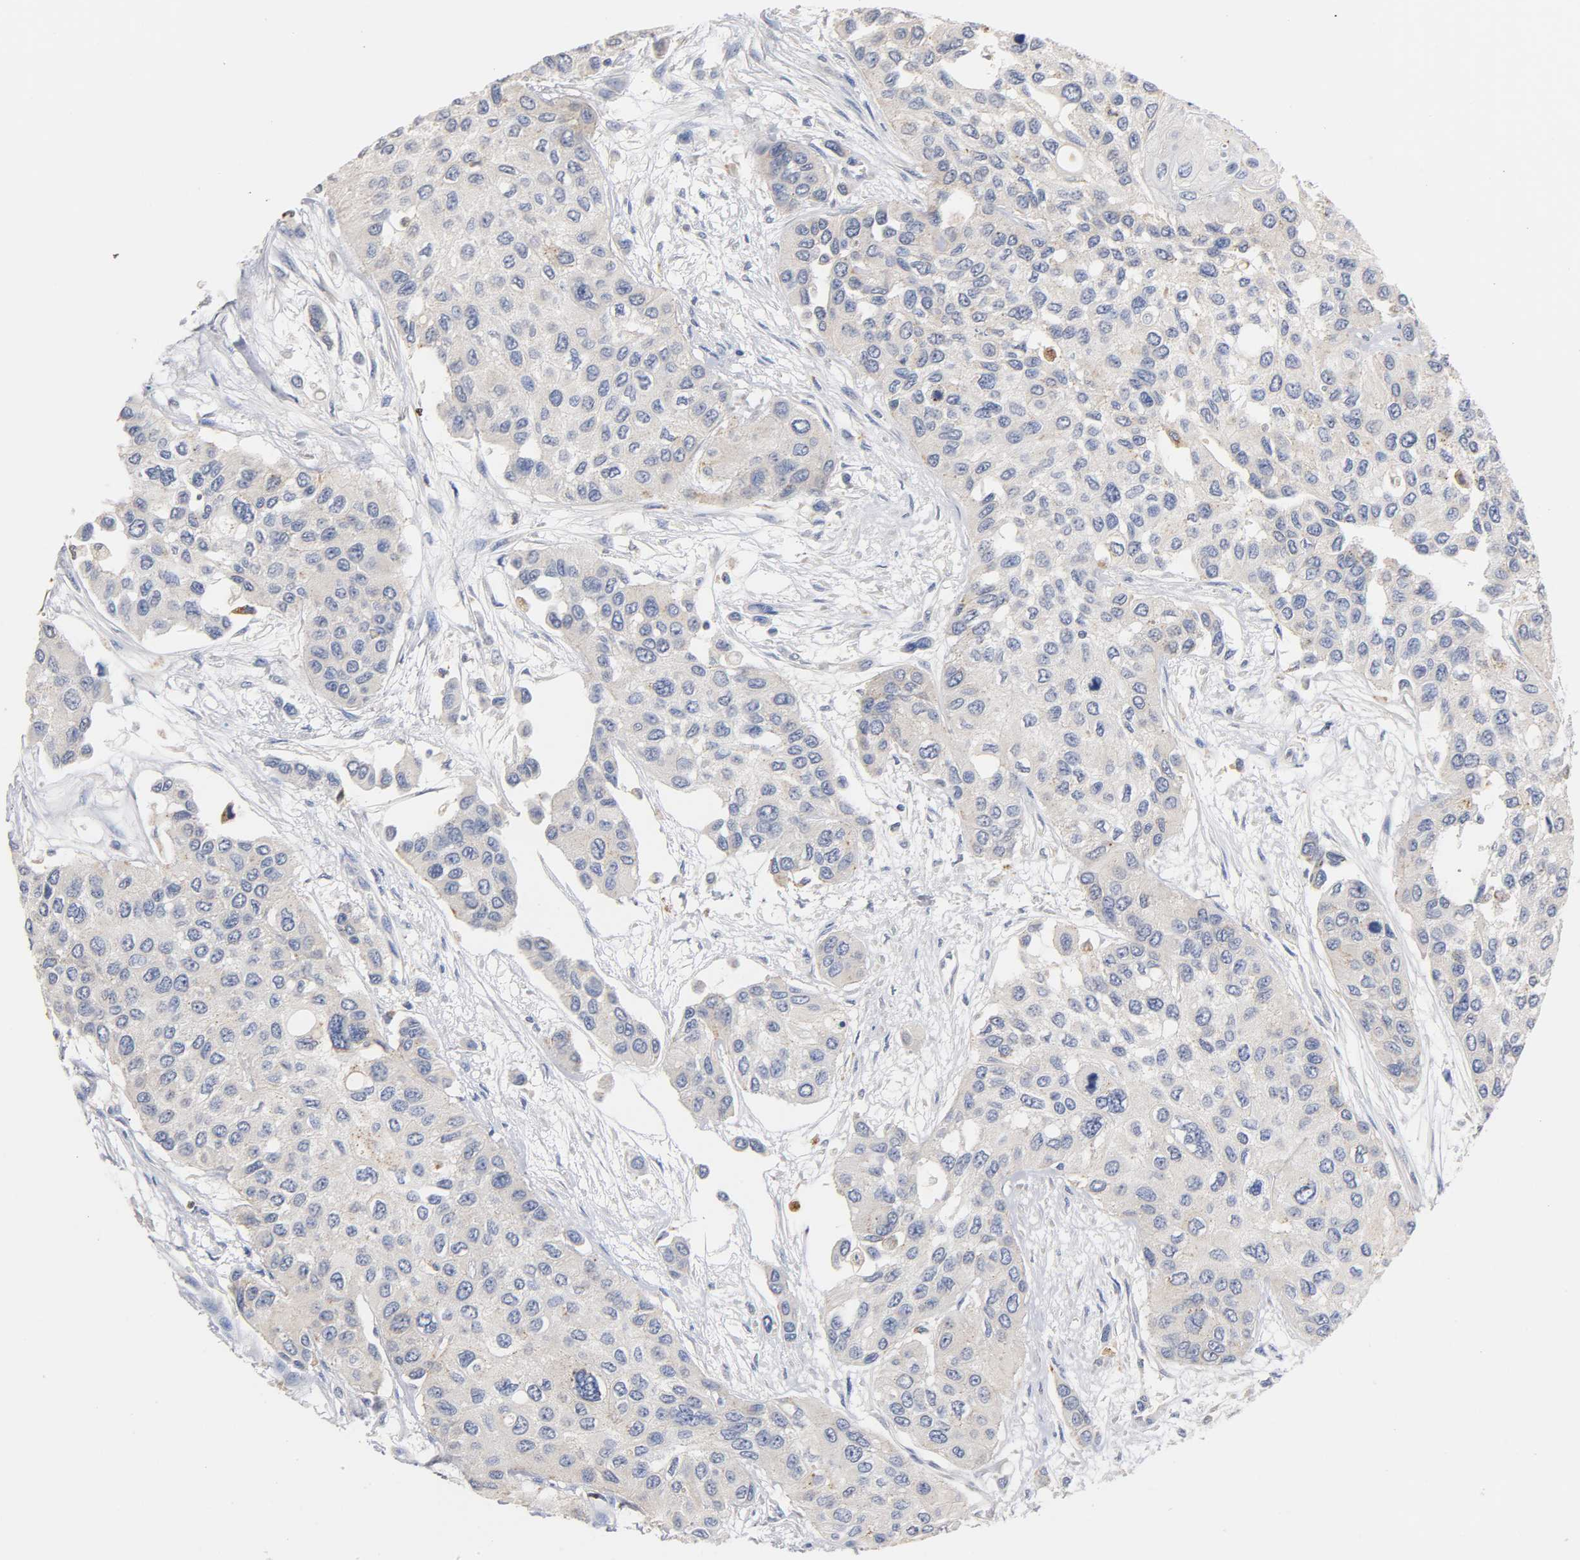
{"staining": {"intensity": "negative", "quantity": "none", "location": "none"}, "tissue": "urothelial cancer", "cell_type": "Tumor cells", "image_type": "cancer", "snomed": [{"axis": "morphology", "description": "Urothelial carcinoma, High grade"}, {"axis": "topography", "description": "Urinary bladder"}], "caption": "Protein analysis of urothelial cancer displays no significant expression in tumor cells.", "gene": "SEMA5A", "patient": {"sex": "female", "age": 56}}